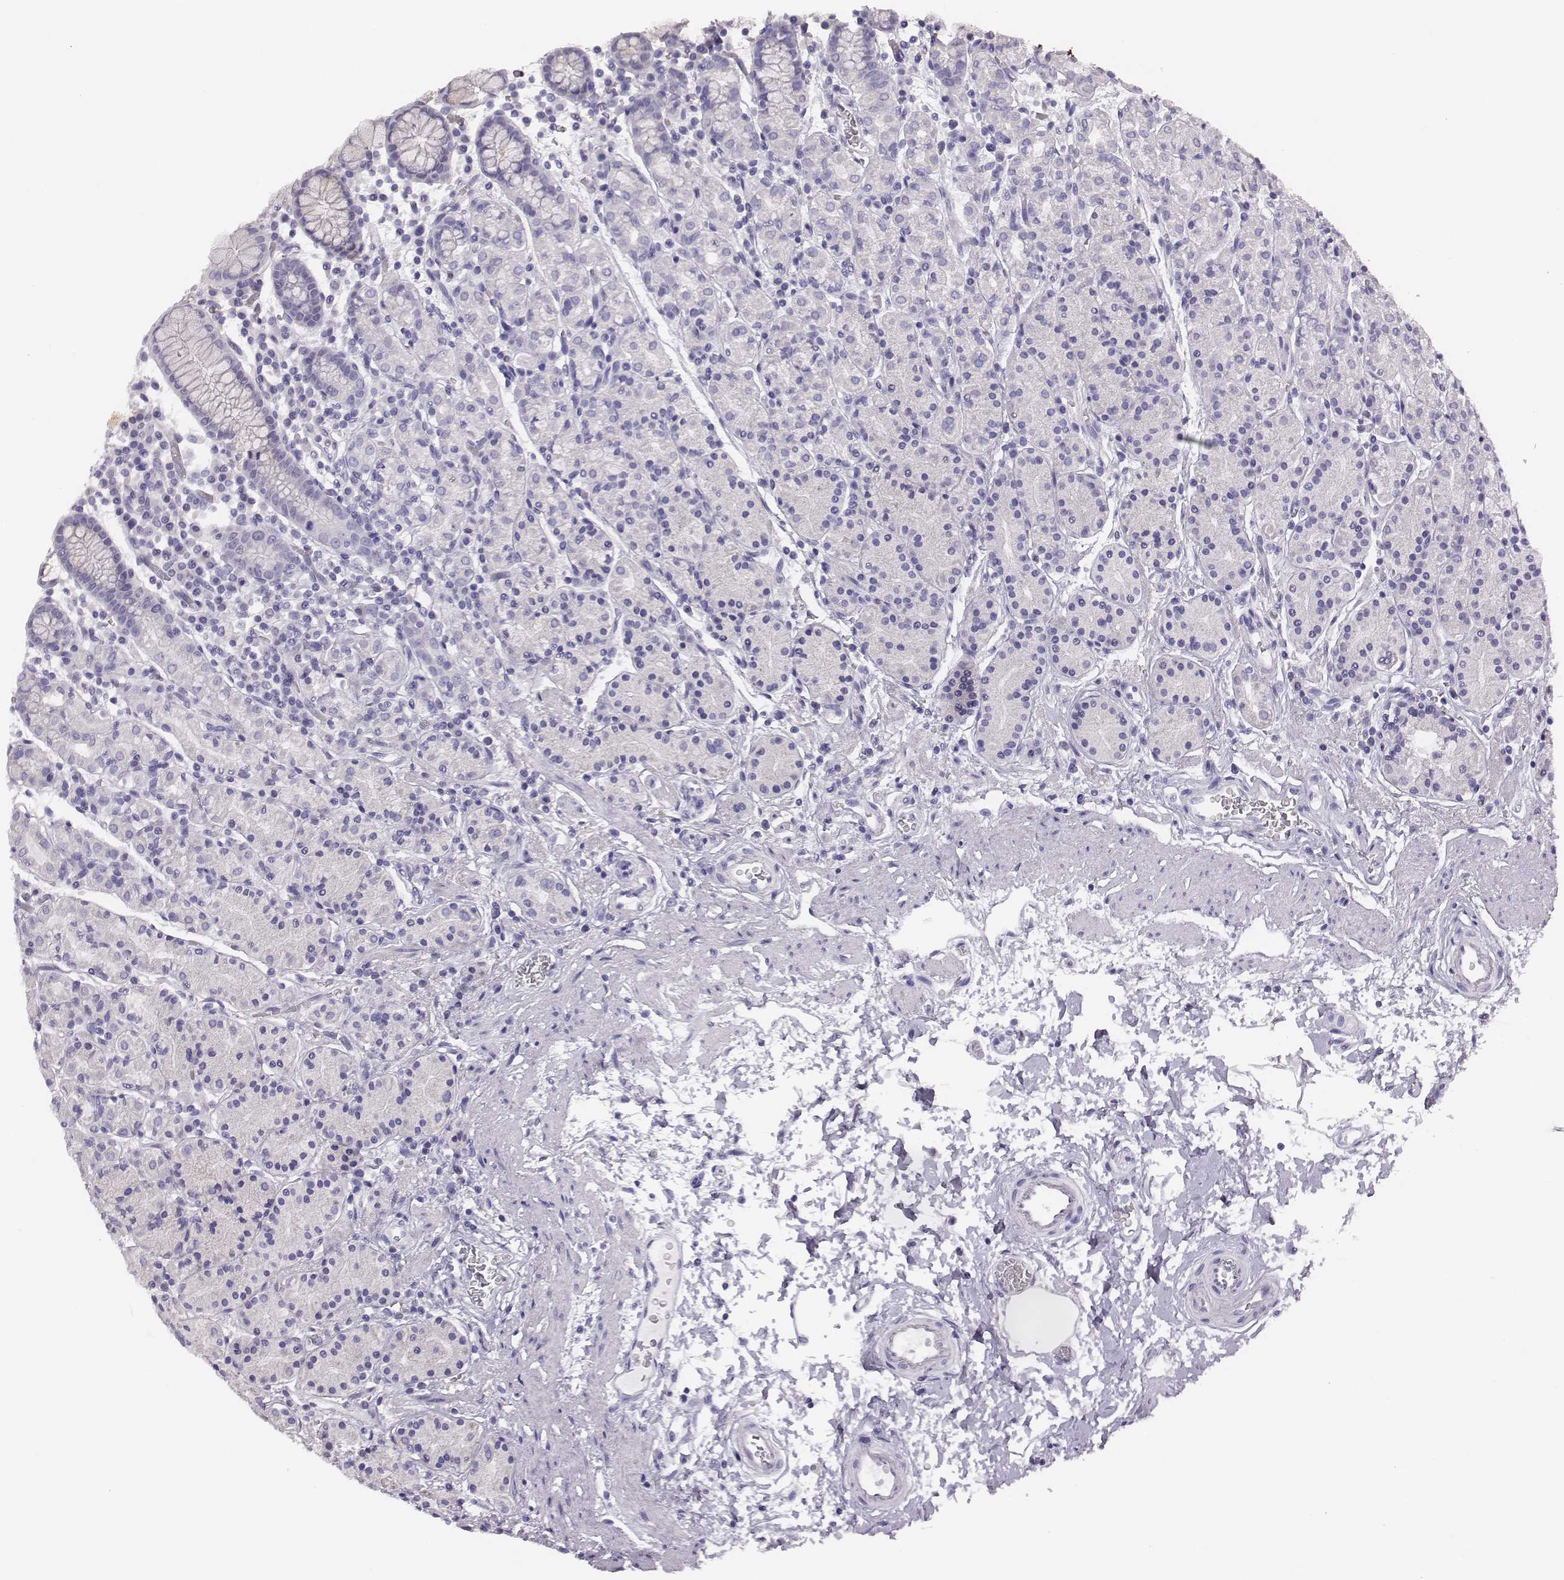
{"staining": {"intensity": "negative", "quantity": "none", "location": "none"}, "tissue": "stomach", "cell_type": "Glandular cells", "image_type": "normal", "snomed": [{"axis": "morphology", "description": "Normal tissue, NOS"}, {"axis": "topography", "description": "Stomach, upper"}, {"axis": "topography", "description": "Stomach"}], "caption": "A high-resolution micrograph shows immunohistochemistry staining of unremarkable stomach, which demonstrates no significant positivity in glandular cells.", "gene": "ENSG00000290147", "patient": {"sex": "male", "age": 62}}